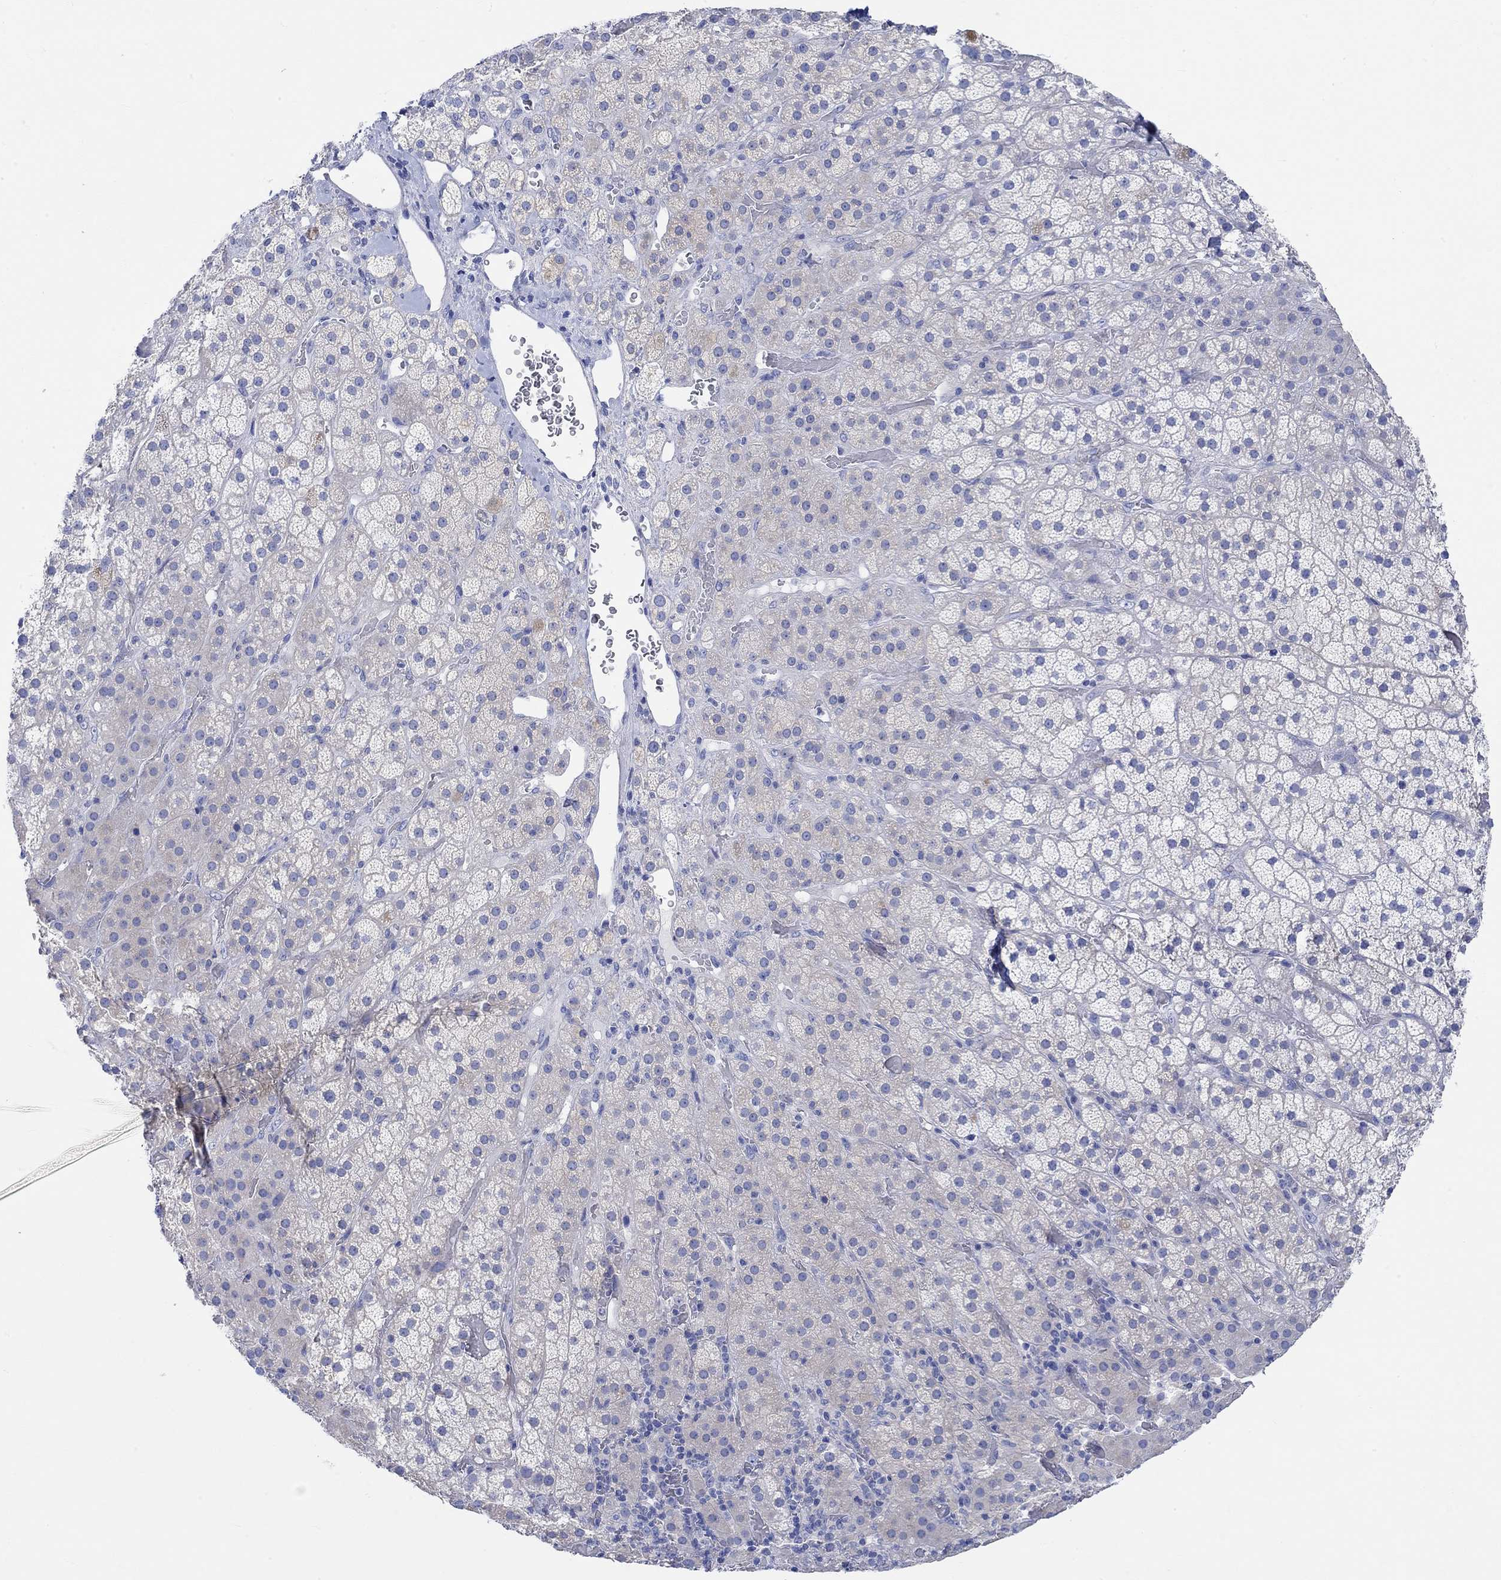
{"staining": {"intensity": "negative", "quantity": "none", "location": "none"}, "tissue": "adrenal gland", "cell_type": "Glandular cells", "image_type": "normal", "snomed": [{"axis": "morphology", "description": "Normal tissue, NOS"}, {"axis": "topography", "description": "Adrenal gland"}], "caption": "Immunohistochemistry (IHC) micrograph of unremarkable adrenal gland stained for a protein (brown), which reveals no staining in glandular cells.", "gene": "REEP6", "patient": {"sex": "male", "age": 57}}